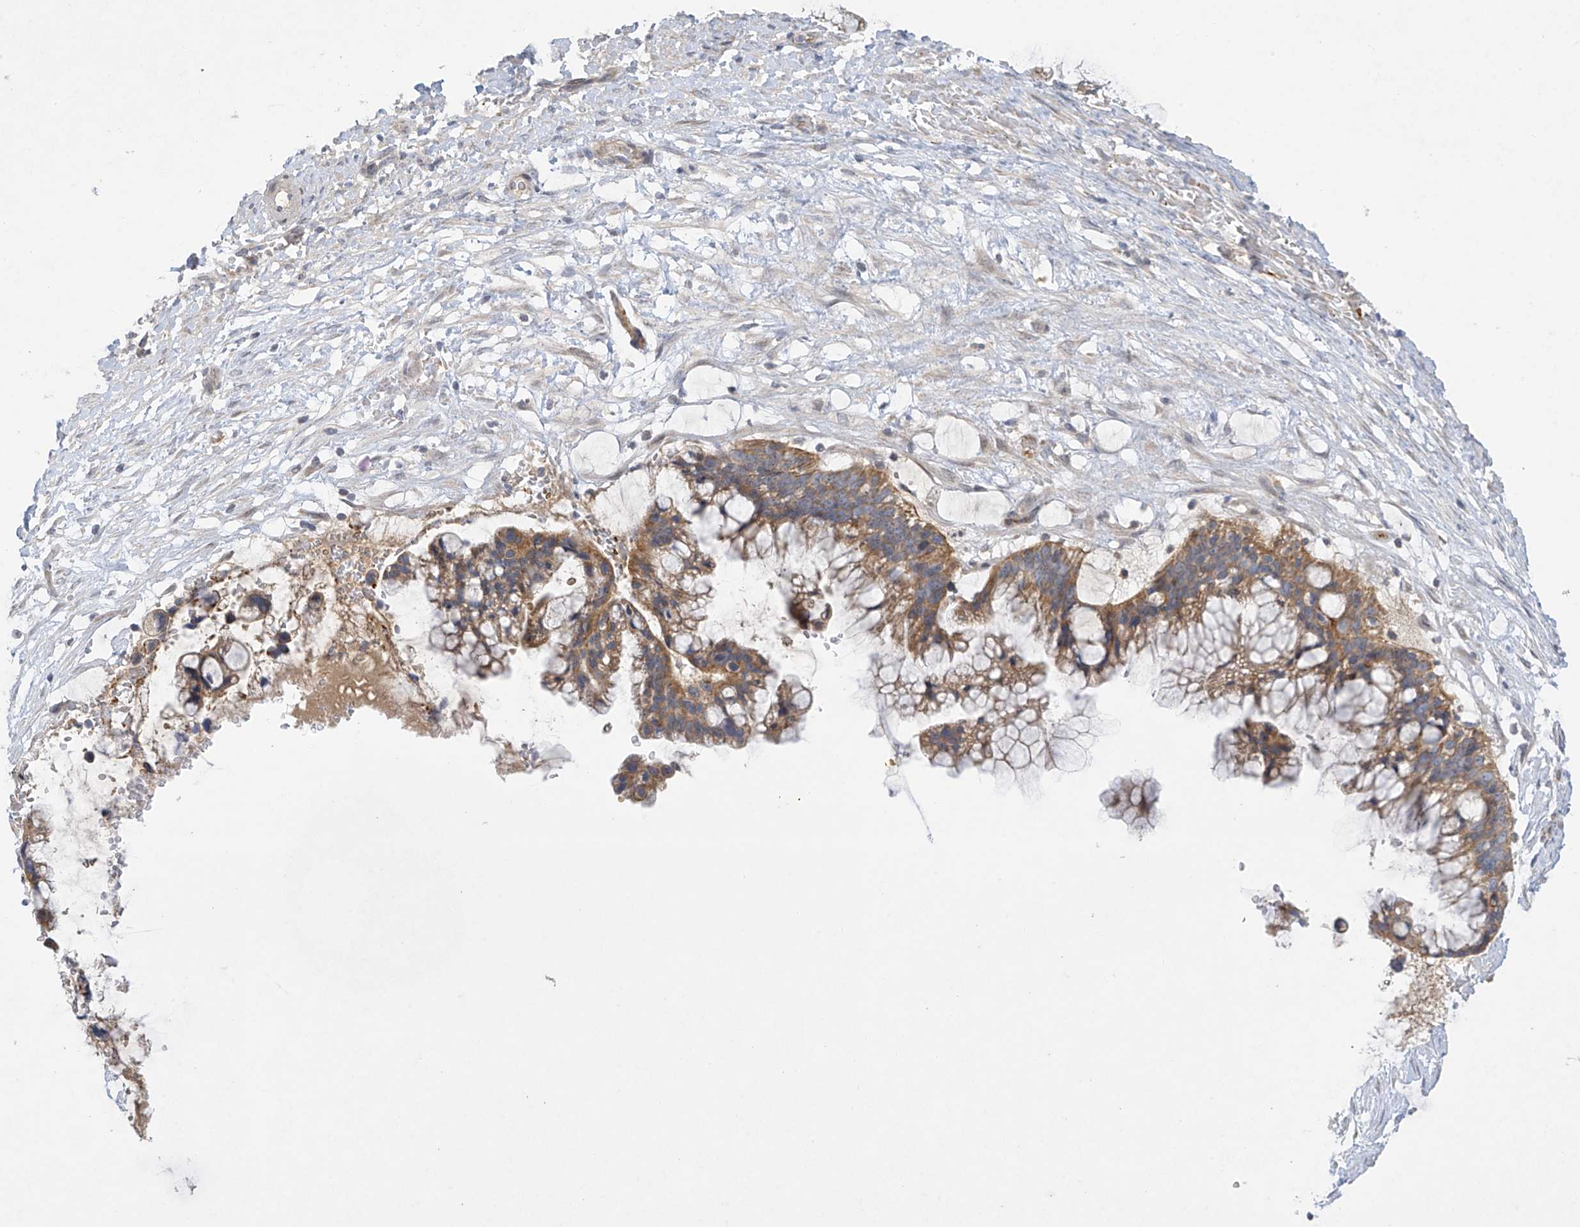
{"staining": {"intensity": "moderate", "quantity": ">75%", "location": "cytoplasmic/membranous"}, "tissue": "ovarian cancer", "cell_type": "Tumor cells", "image_type": "cancer", "snomed": [{"axis": "morphology", "description": "Cystadenocarcinoma, mucinous, NOS"}, {"axis": "topography", "description": "Ovary"}], "caption": "A medium amount of moderate cytoplasmic/membranous staining is seen in about >75% of tumor cells in ovarian cancer tissue.", "gene": "METTL18", "patient": {"sex": "female", "age": 37}}